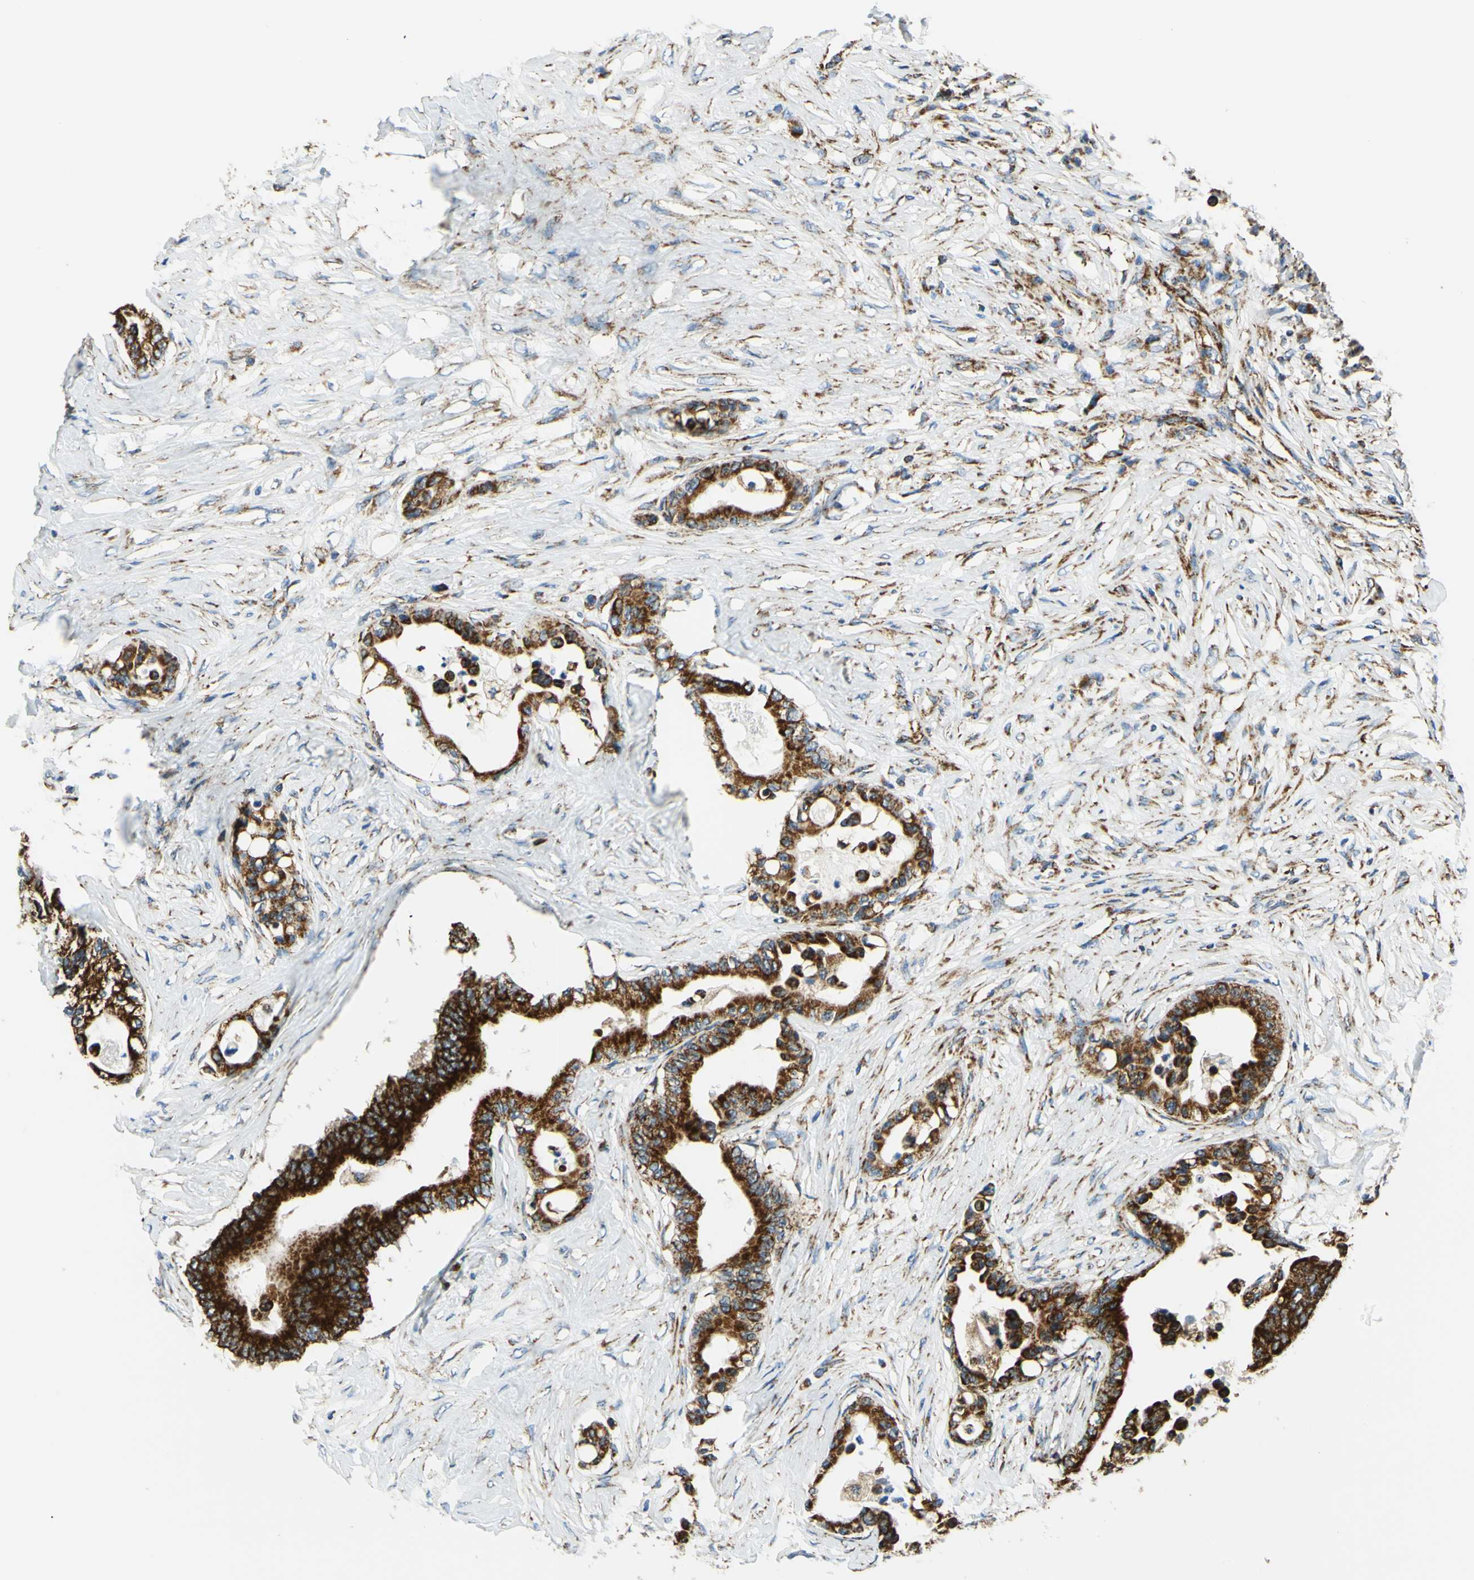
{"staining": {"intensity": "strong", "quantity": ">75%", "location": "cytoplasmic/membranous"}, "tissue": "colorectal cancer", "cell_type": "Tumor cells", "image_type": "cancer", "snomed": [{"axis": "morphology", "description": "Normal tissue, NOS"}, {"axis": "morphology", "description": "Adenocarcinoma, NOS"}, {"axis": "topography", "description": "Colon"}], "caption": "A high amount of strong cytoplasmic/membranous expression is appreciated in about >75% of tumor cells in adenocarcinoma (colorectal) tissue. (IHC, brightfield microscopy, high magnification).", "gene": "MAVS", "patient": {"sex": "male", "age": 82}}